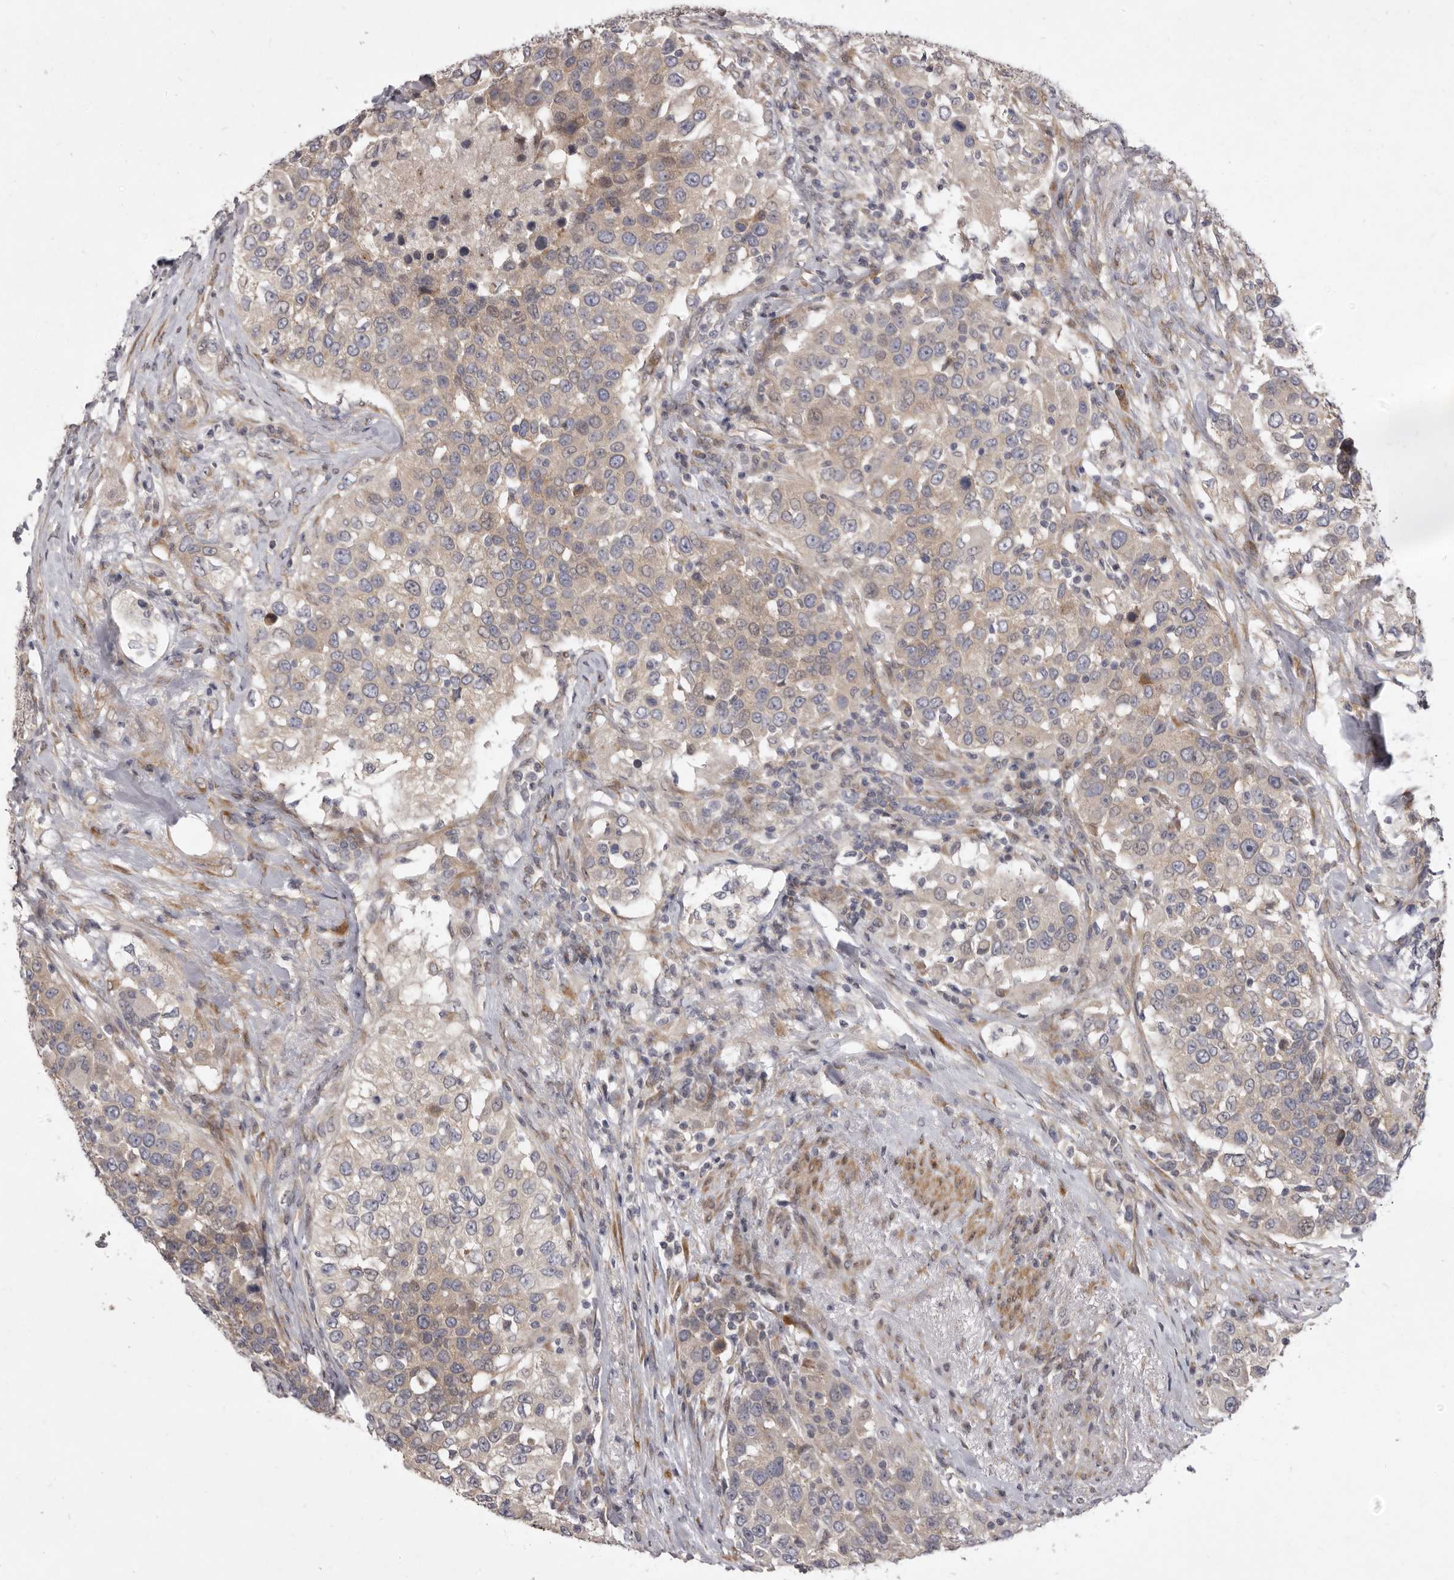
{"staining": {"intensity": "weak", "quantity": "25%-75%", "location": "cytoplasmic/membranous"}, "tissue": "urothelial cancer", "cell_type": "Tumor cells", "image_type": "cancer", "snomed": [{"axis": "morphology", "description": "Urothelial carcinoma, High grade"}, {"axis": "topography", "description": "Urinary bladder"}], "caption": "Weak cytoplasmic/membranous positivity for a protein is present in approximately 25%-75% of tumor cells of urothelial cancer using immunohistochemistry (IHC).", "gene": "TBC1D8B", "patient": {"sex": "female", "age": 80}}